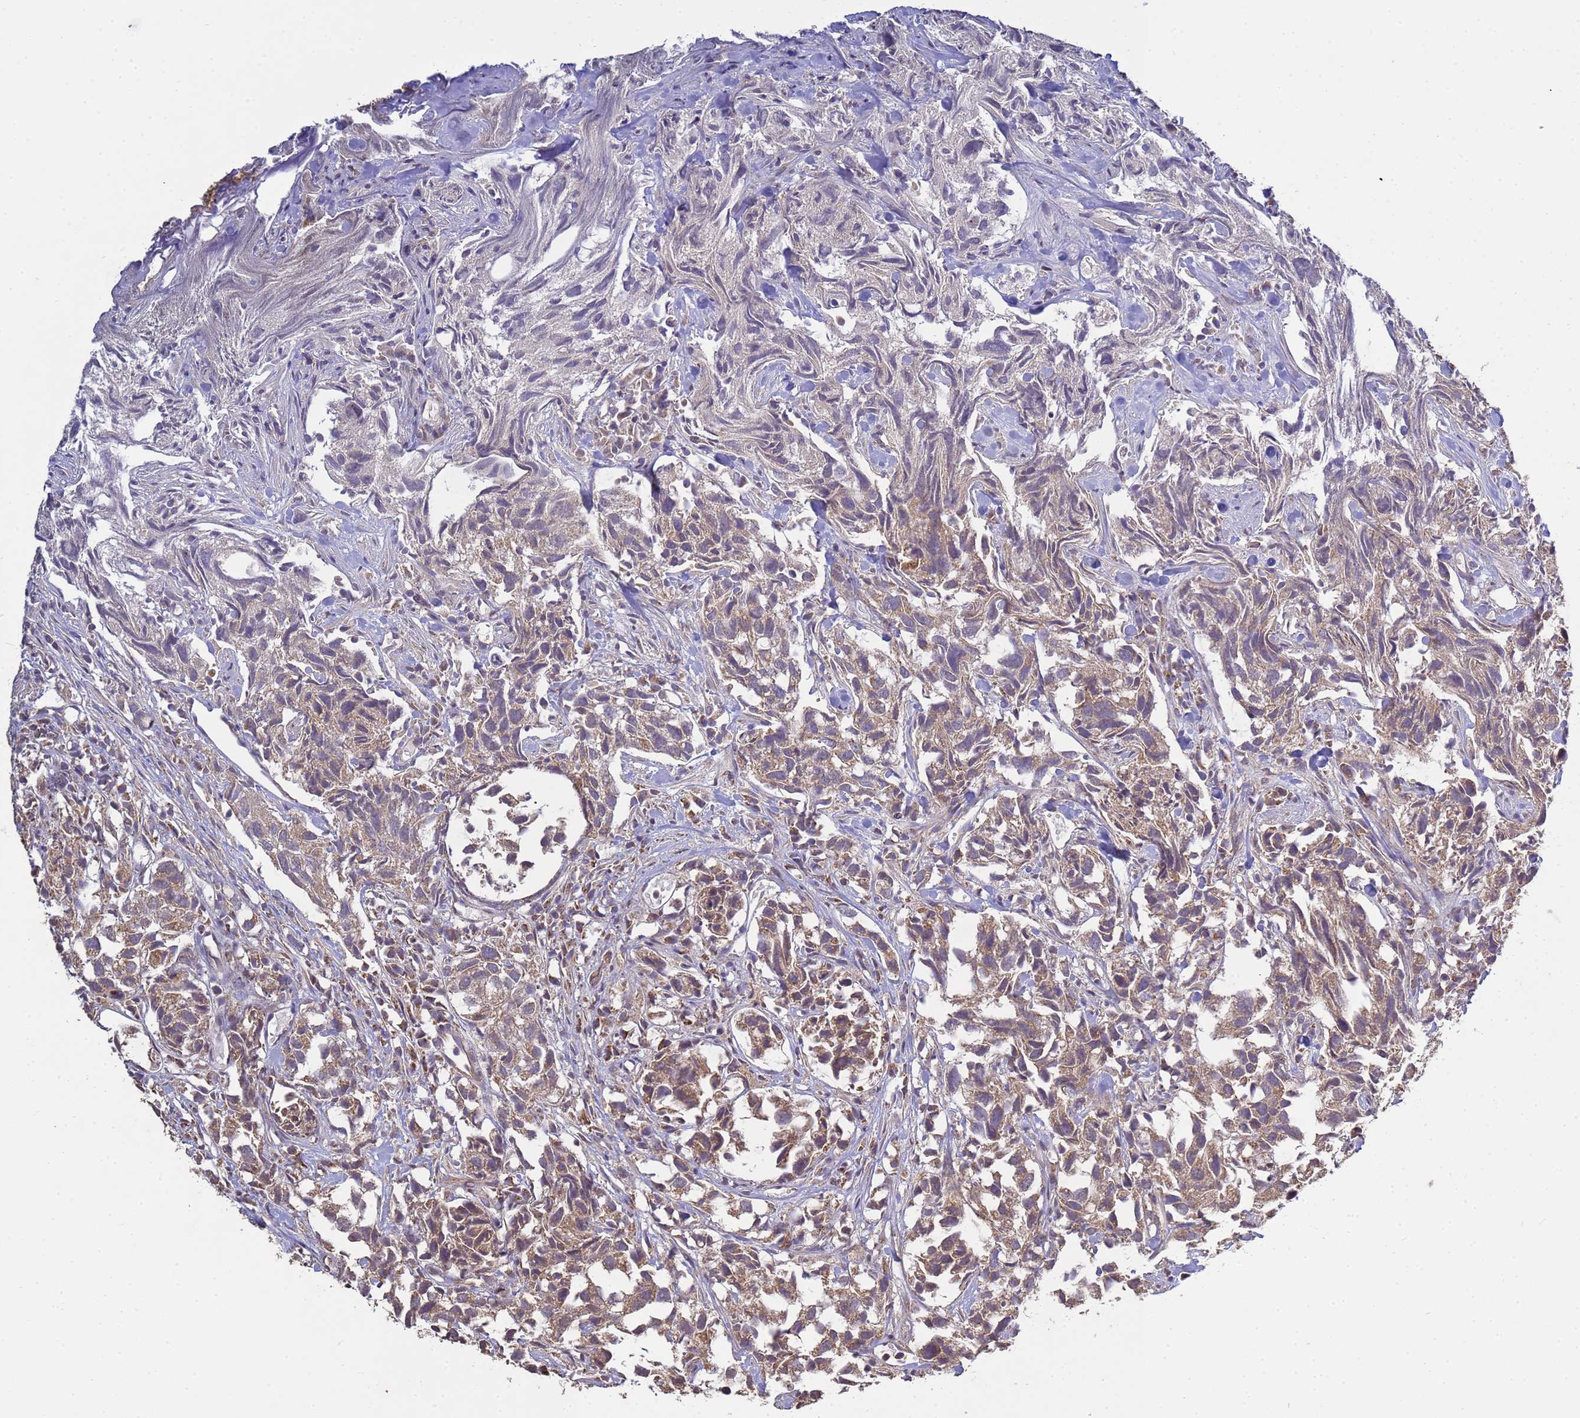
{"staining": {"intensity": "moderate", "quantity": ">75%", "location": "cytoplasmic/membranous"}, "tissue": "urothelial cancer", "cell_type": "Tumor cells", "image_type": "cancer", "snomed": [{"axis": "morphology", "description": "Urothelial carcinoma, High grade"}, {"axis": "topography", "description": "Urinary bladder"}], "caption": "Immunohistochemistry (IHC) (DAB) staining of human high-grade urothelial carcinoma displays moderate cytoplasmic/membranous protein expression in approximately >75% of tumor cells.", "gene": "P2RX7", "patient": {"sex": "female", "age": 75}}